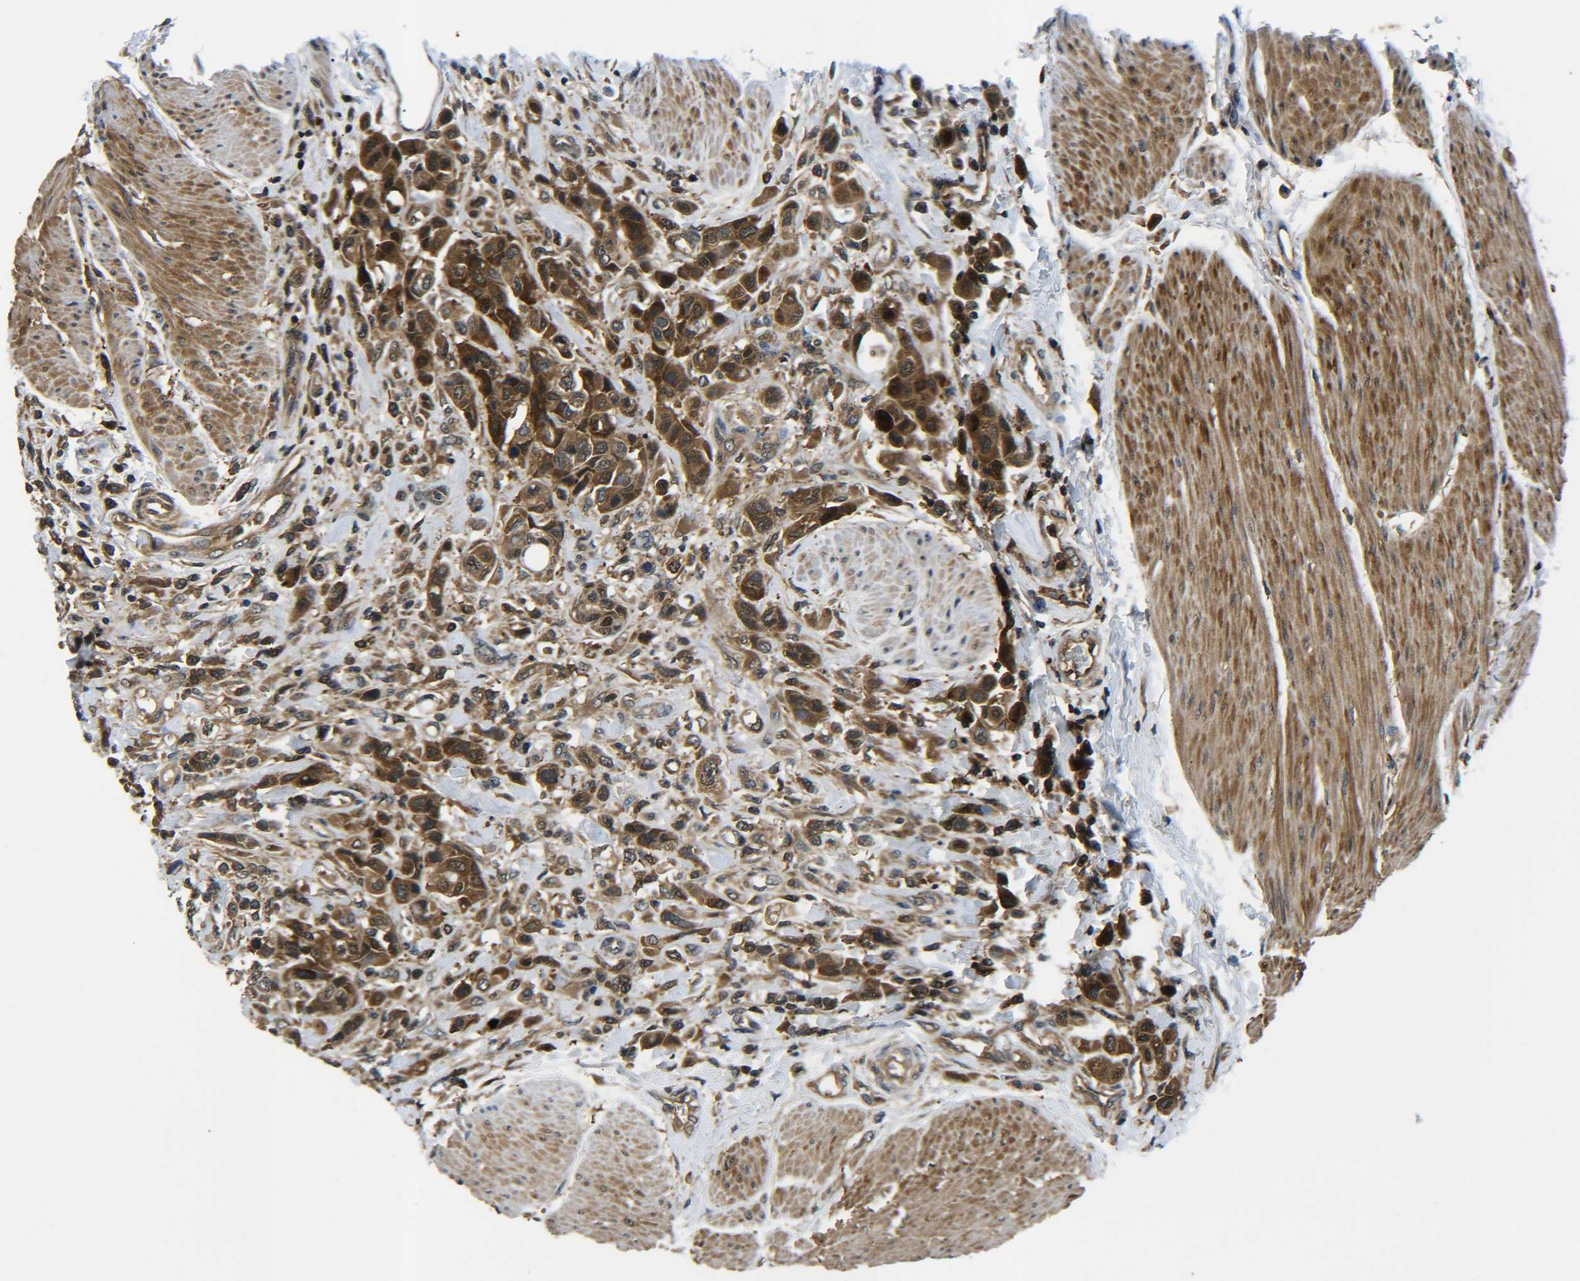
{"staining": {"intensity": "strong", "quantity": ">75%", "location": "cytoplasmic/membranous"}, "tissue": "urothelial cancer", "cell_type": "Tumor cells", "image_type": "cancer", "snomed": [{"axis": "morphology", "description": "Urothelial carcinoma, High grade"}, {"axis": "topography", "description": "Urinary bladder"}], "caption": "Immunohistochemical staining of urothelial cancer demonstrates high levels of strong cytoplasmic/membranous positivity in about >75% of tumor cells.", "gene": "PREB", "patient": {"sex": "male", "age": 50}}